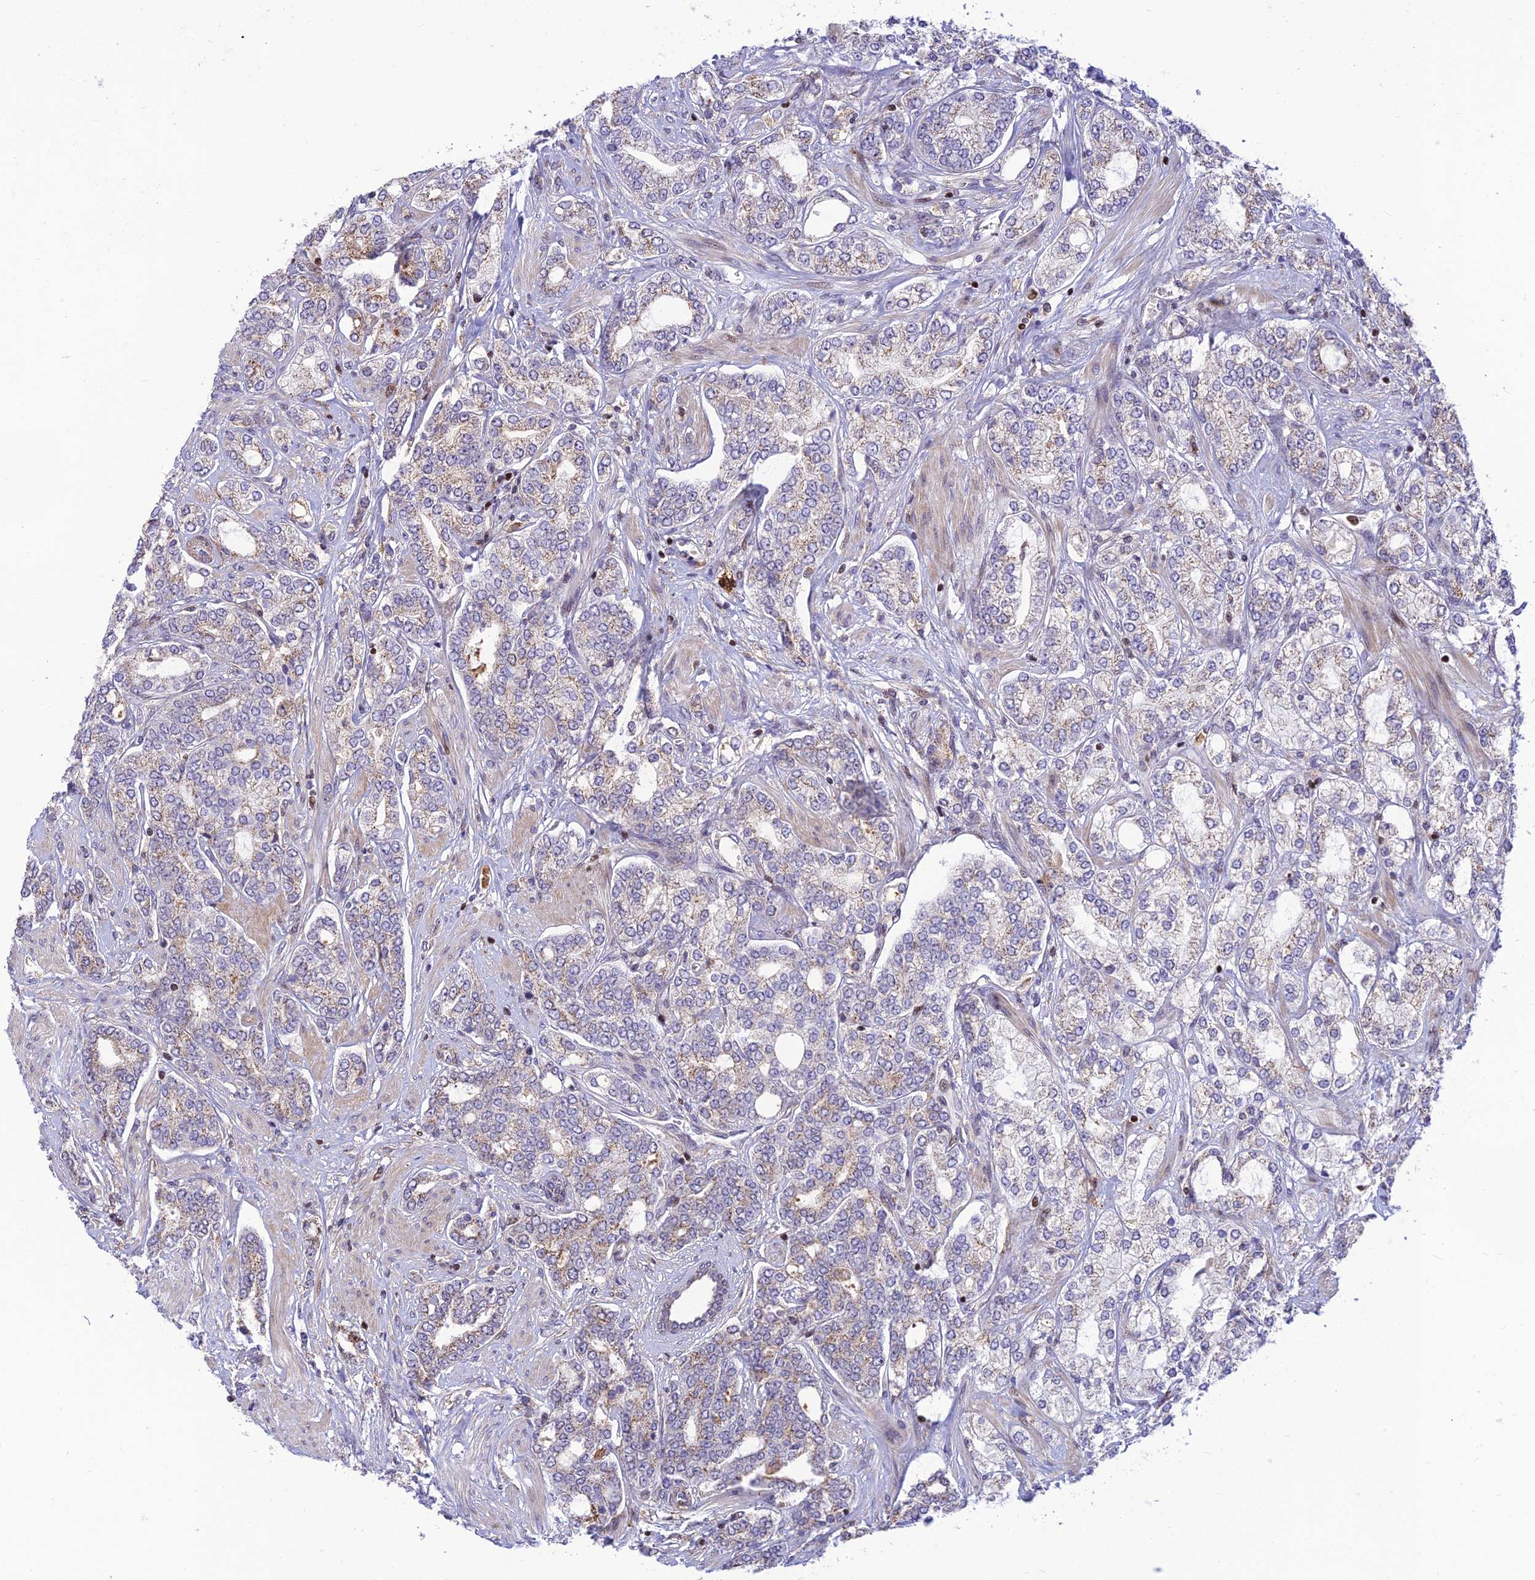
{"staining": {"intensity": "weak", "quantity": "25%-75%", "location": "cytoplasmic/membranous"}, "tissue": "prostate cancer", "cell_type": "Tumor cells", "image_type": "cancer", "snomed": [{"axis": "morphology", "description": "Adenocarcinoma, High grade"}, {"axis": "topography", "description": "Prostate"}], "caption": "IHC of human prostate cancer (adenocarcinoma (high-grade)) displays low levels of weak cytoplasmic/membranous expression in approximately 25%-75% of tumor cells. (Stains: DAB (3,3'-diaminobenzidine) in brown, nuclei in blue, Microscopy: brightfield microscopy at high magnification).", "gene": "FAM186B", "patient": {"sex": "male", "age": 64}}